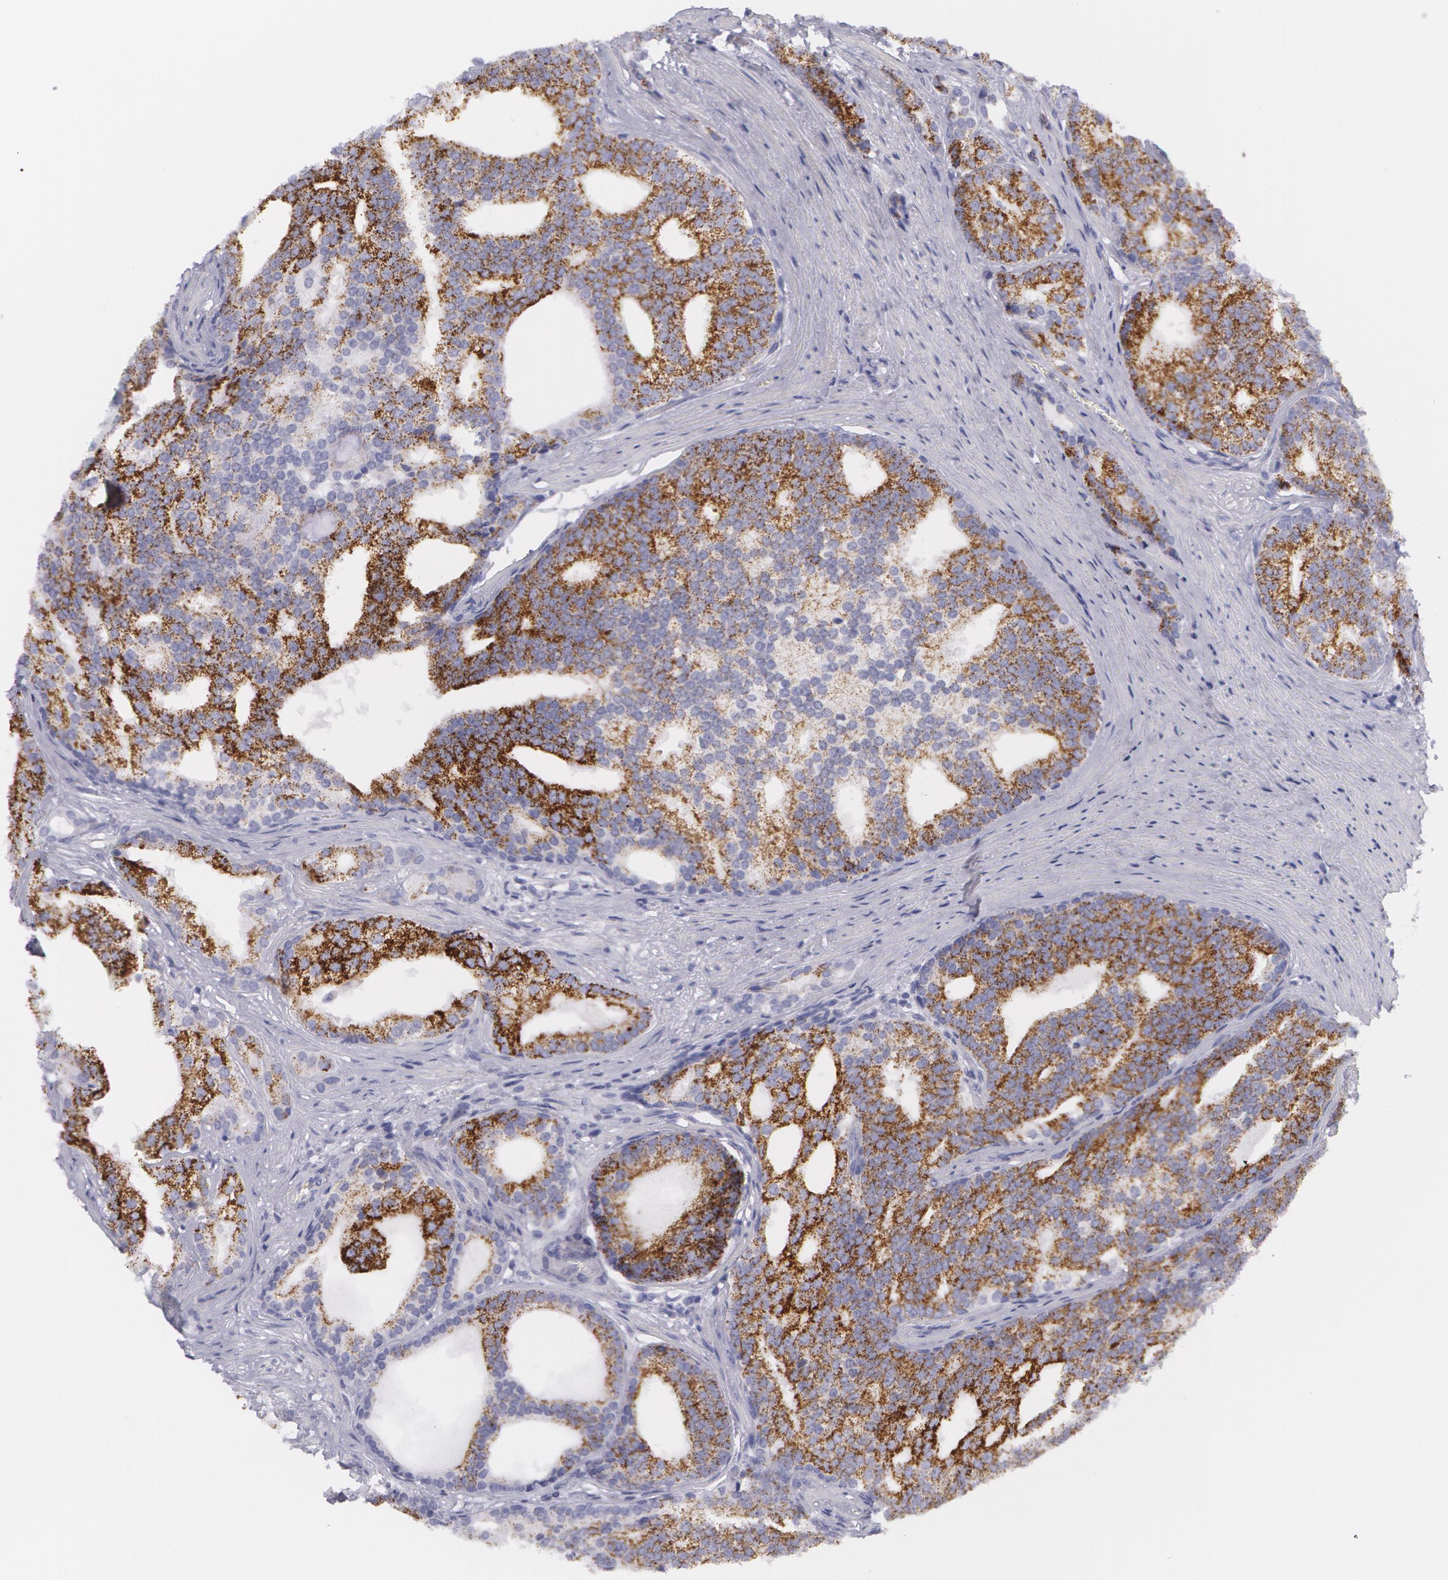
{"staining": {"intensity": "moderate", "quantity": ">75%", "location": "cytoplasmic/membranous"}, "tissue": "prostate cancer", "cell_type": "Tumor cells", "image_type": "cancer", "snomed": [{"axis": "morphology", "description": "Adenocarcinoma, Low grade"}, {"axis": "topography", "description": "Prostate"}], "caption": "Immunohistochemistry (IHC) micrograph of human prostate adenocarcinoma (low-grade) stained for a protein (brown), which demonstrates medium levels of moderate cytoplasmic/membranous expression in approximately >75% of tumor cells.", "gene": "AMACR", "patient": {"sex": "male", "age": 71}}